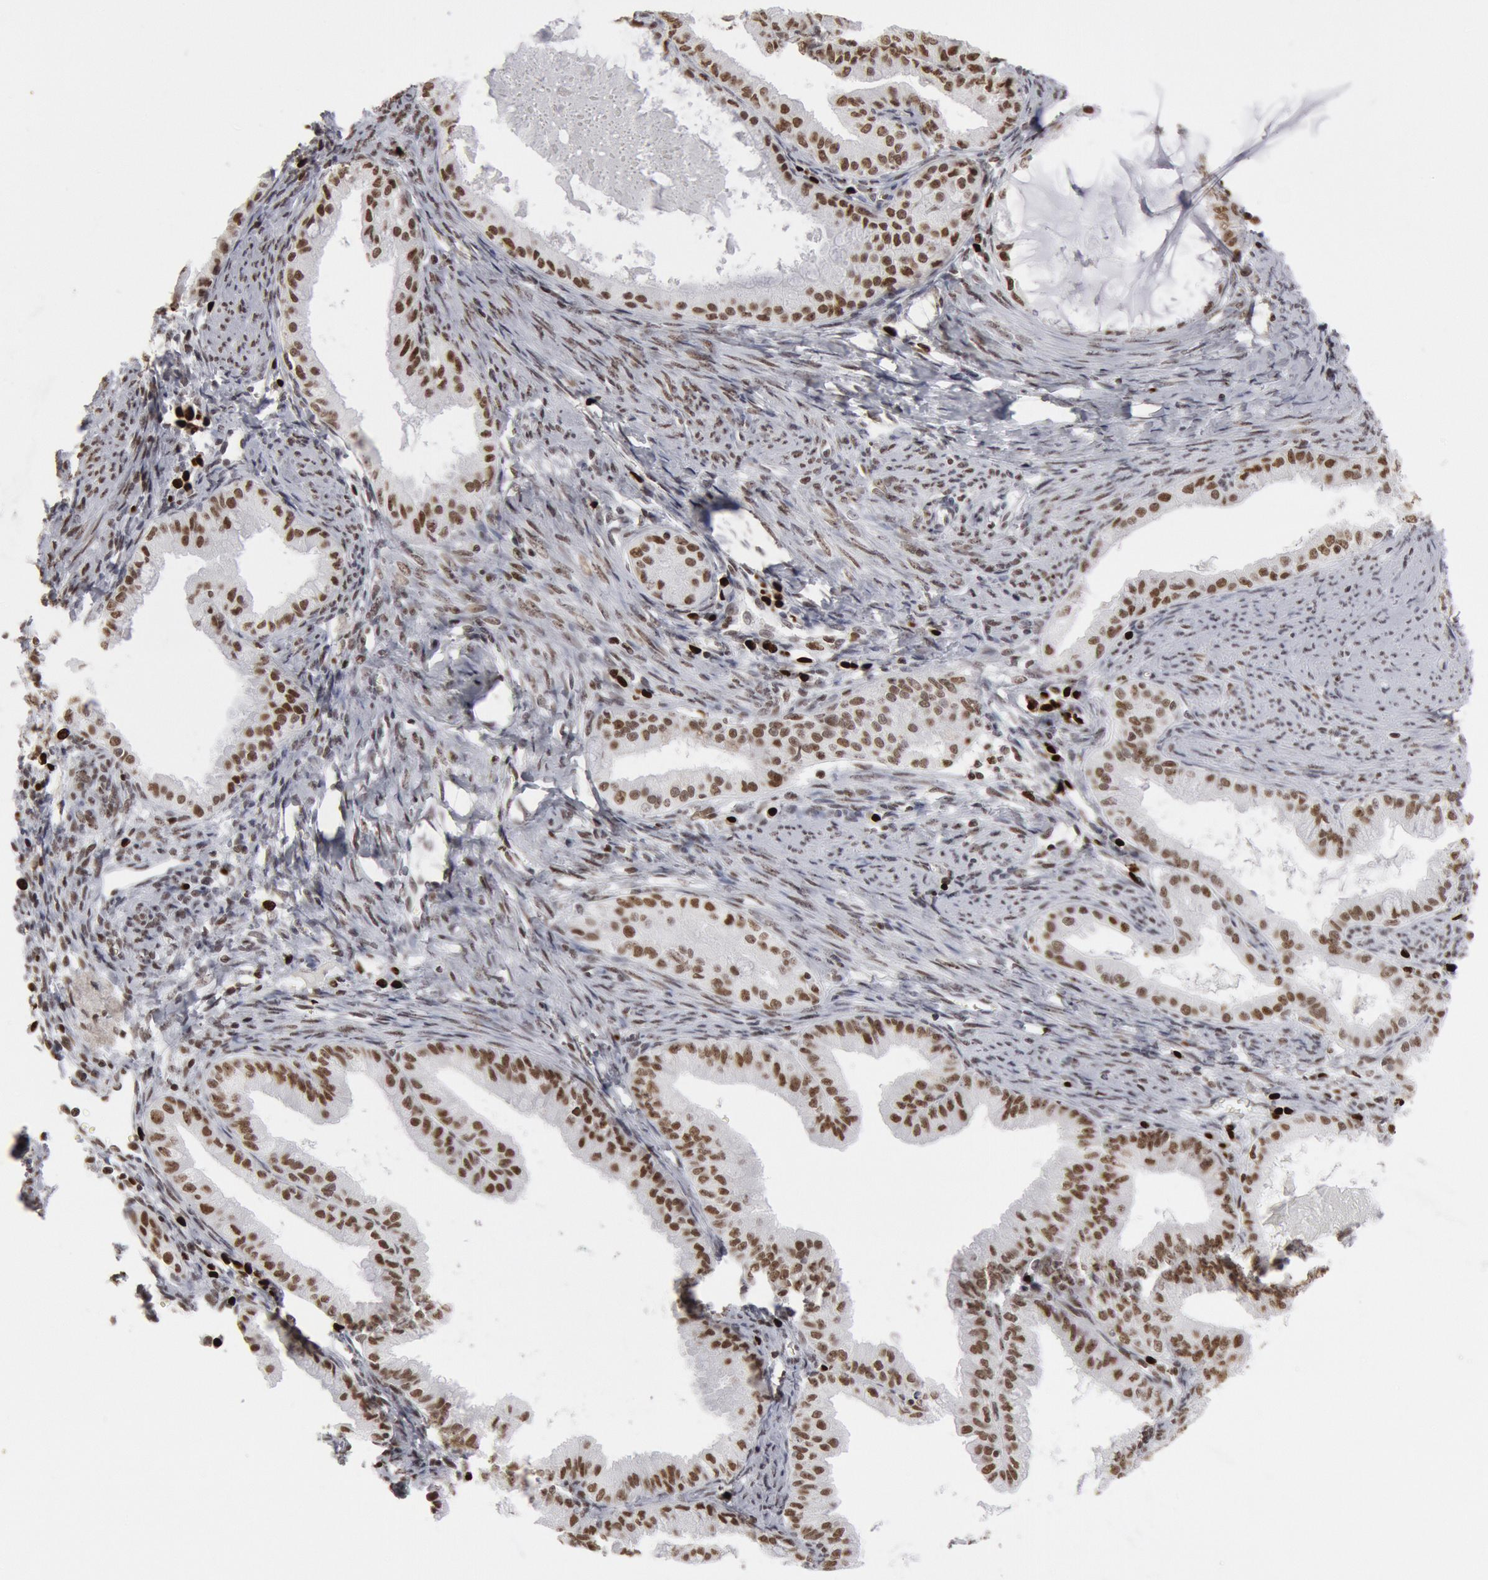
{"staining": {"intensity": "moderate", "quantity": ">75%", "location": "nuclear"}, "tissue": "endometrial cancer", "cell_type": "Tumor cells", "image_type": "cancer", "snomed": [{"axis": "morphology", "description": "Adenocarcinoma, NOS"}, {"axis": "topography", "description": "Endometrium"}], "caption": "Human adenocarcinoma (endometrial) stained for a protein (brown) demonstrates moderate nuclear positive expression in approximately >75% of tumor cells.", "gene": "SUB1", "patient": {"sex": "female", "age": 76}}